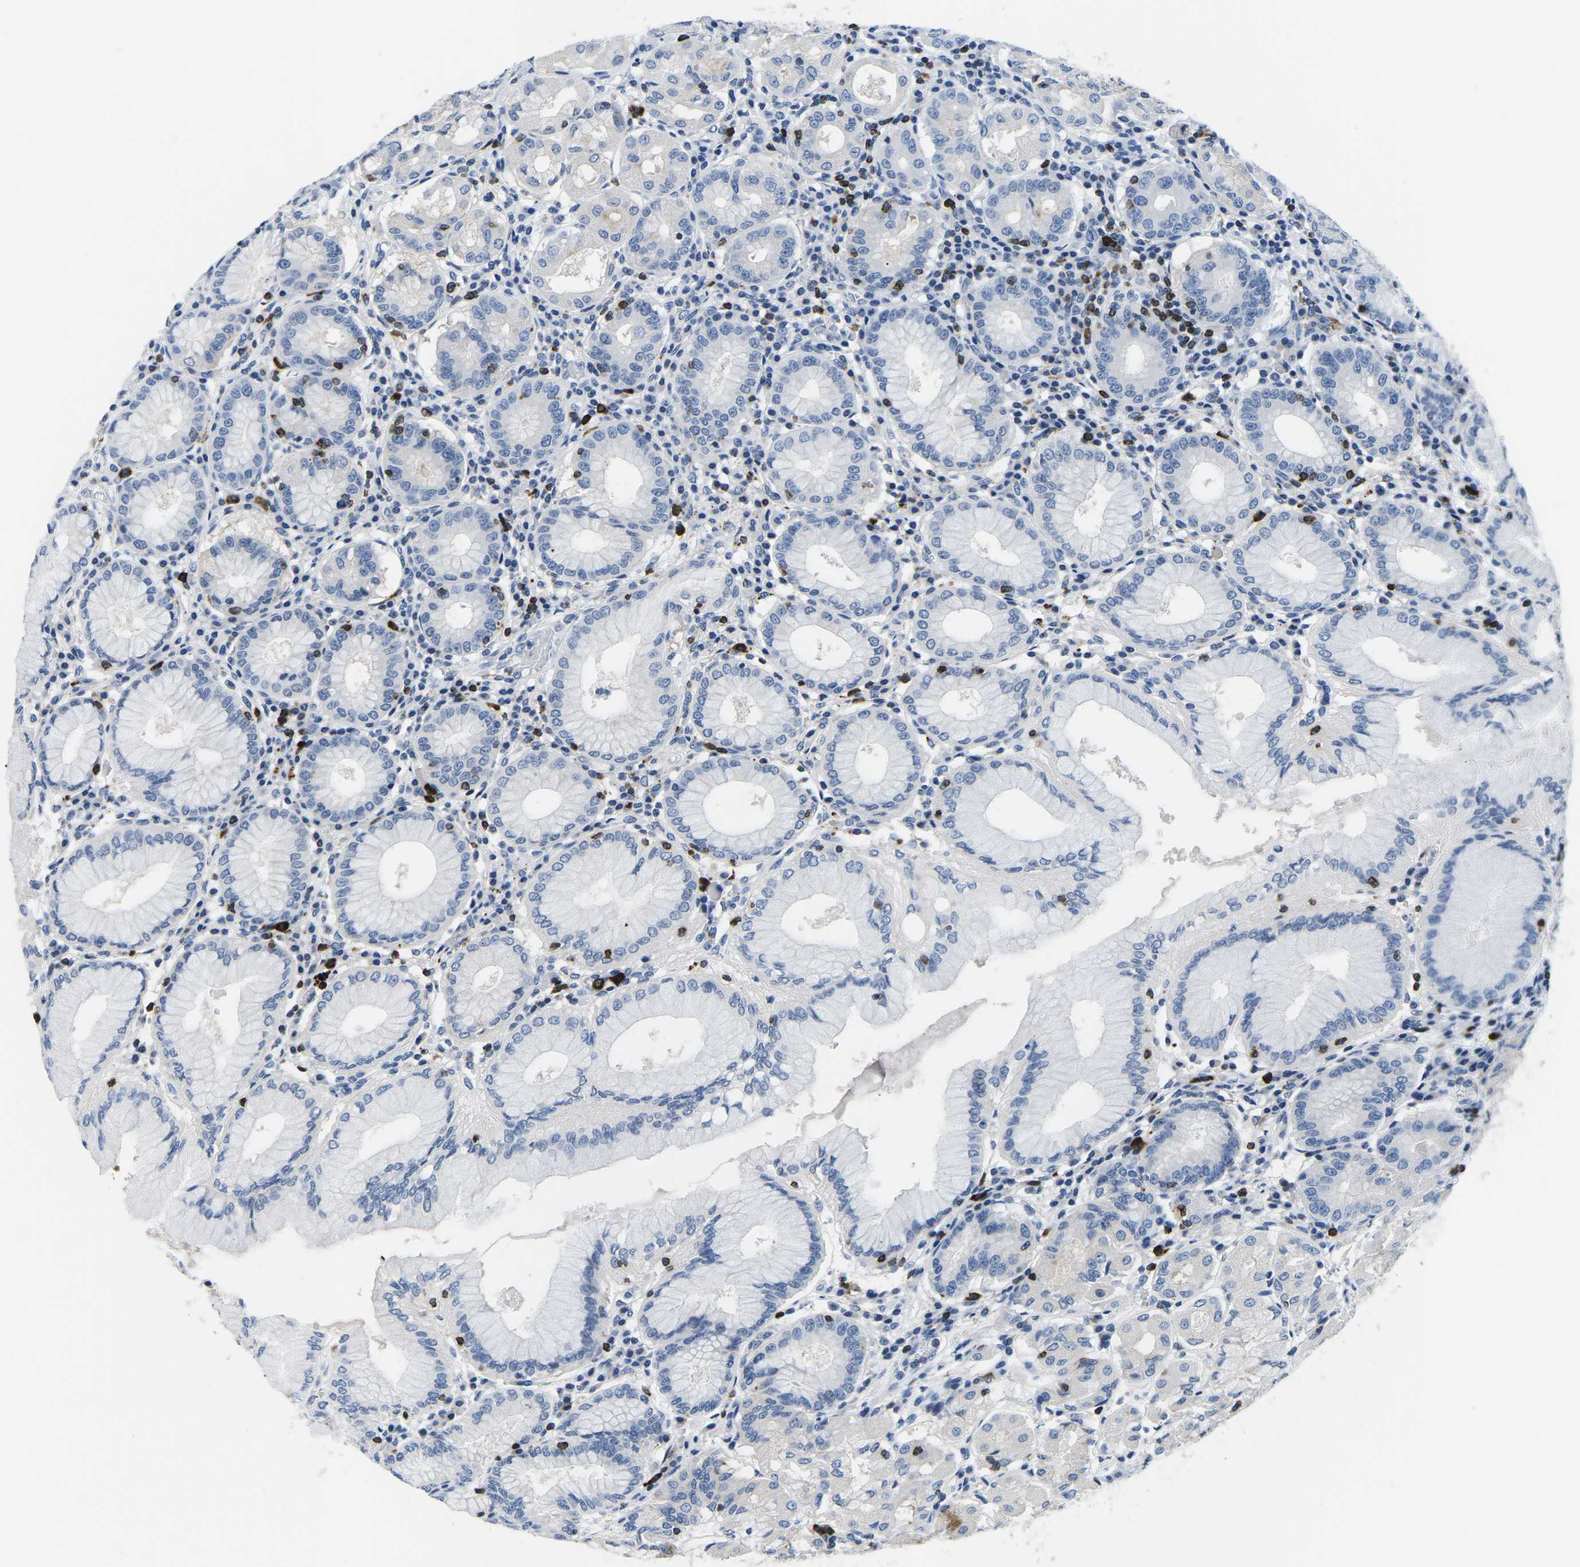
{"staining": {"intensity": "moderate", "quantity": "<25%", "location": "cytoplasmic/membranous"}, "tissue": "stomach", "cell_type": "Glandular cells", "image_type": "normal", "snomed": [{"axis": "morphology", "description": "Normal tissue, NOS"}, {"axis": "topography", "description": "Stomach"}, {"axis": "topography", "description": "Stomach, lower"}], "caption": "IHC (DAB (3,3'-diaminobenzidine)) staining of benign human stomach shows moderate cytoplasmic/membranous protein positivity in about <25% of glandular cells. (Brightfield microscopy of DAB IHC at high magnification).", "gene": "CTSW", "patient": {"sex": "female", "age": 56}}